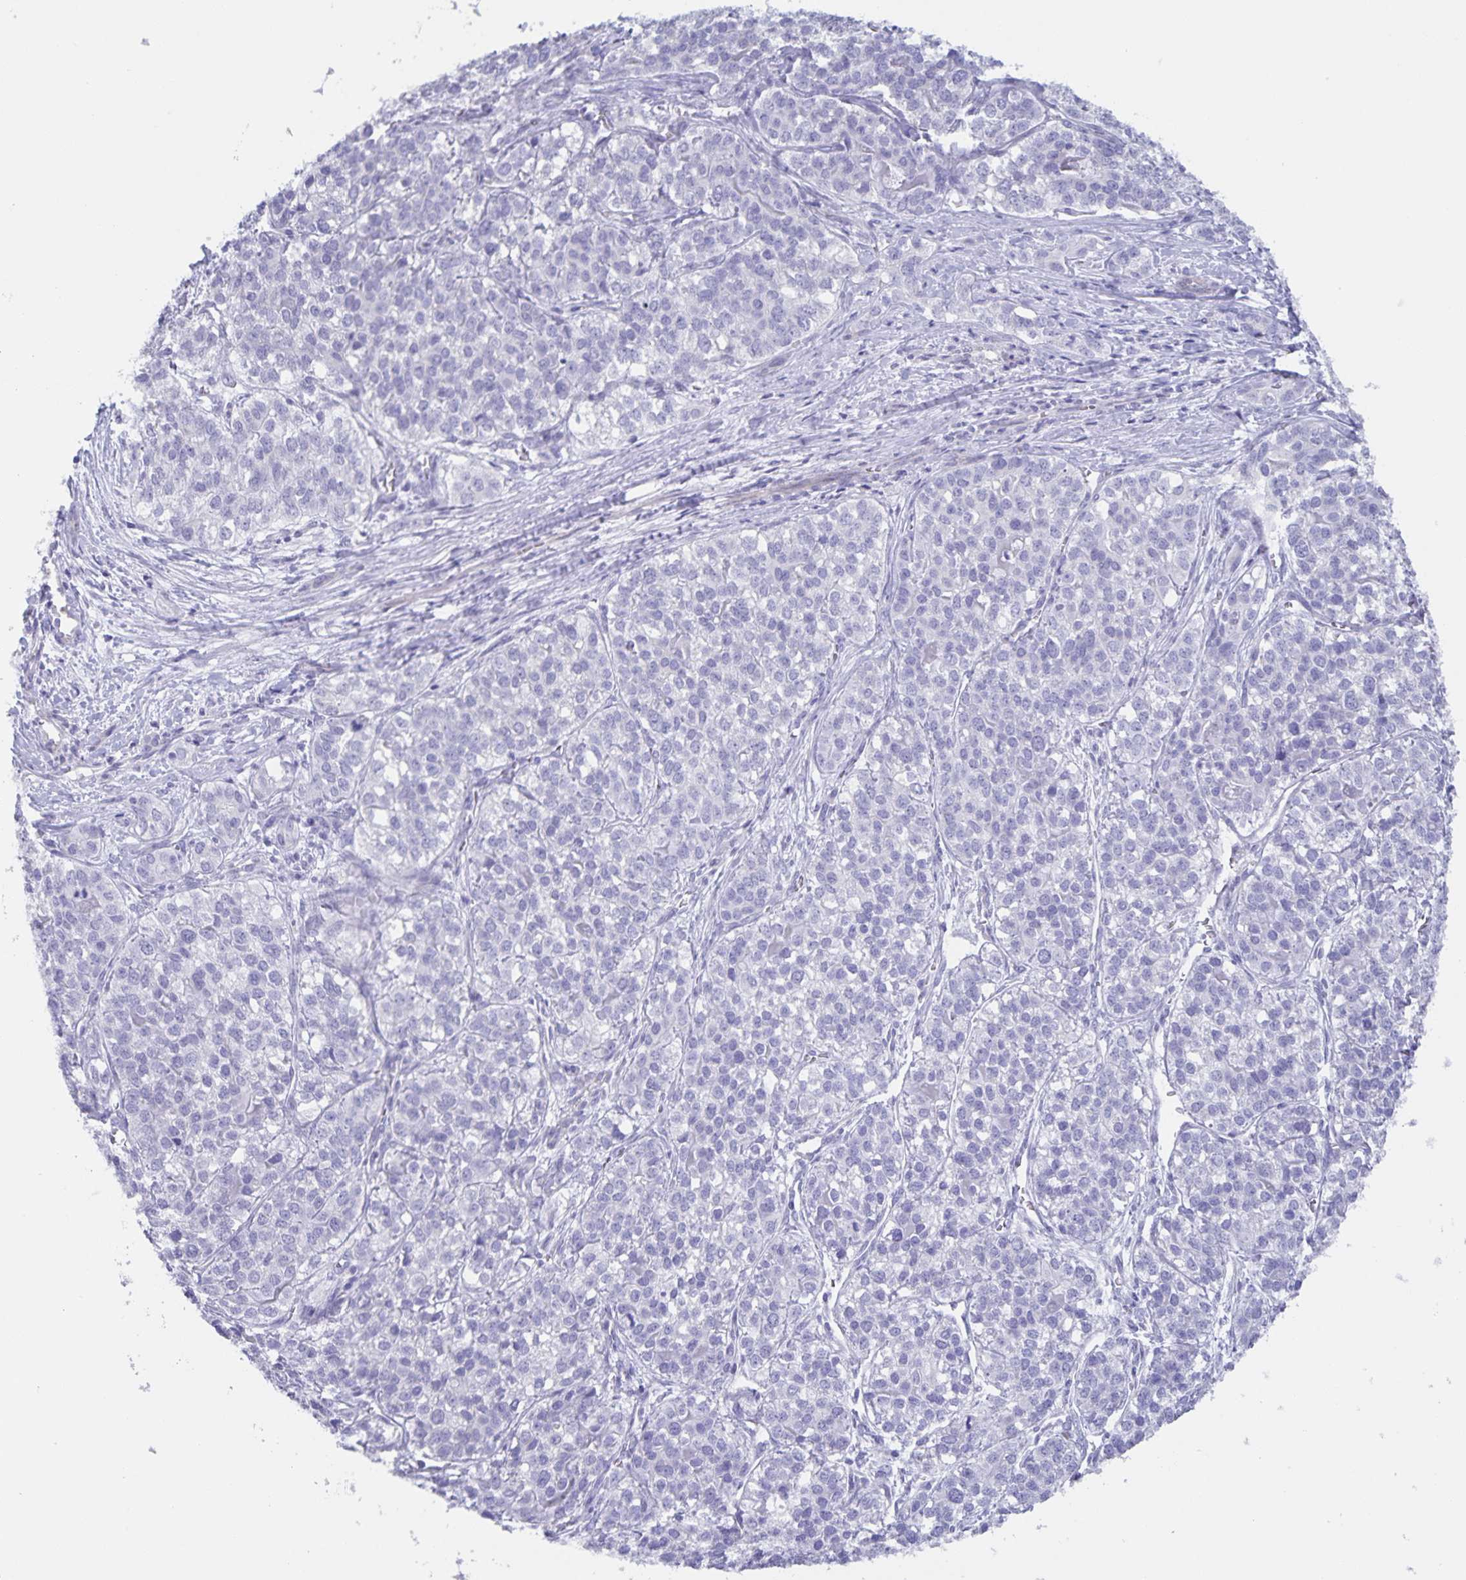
{"staining": {"intensity": "negative", "quantity": "none", "location": "none"}, "tissue": "liver cancer", "cell_type": "Tumor cells", "image_type": "cancer", "snomed": [{"axis": "morphology", "description": "Cholangiocarcinoma"}, {"axis": "topography", "description": "Liver"}], "caption": "Protein analysis of liver cancer shows no significant positivity in tumor cells.", "gene": "AQP4", "patient": {"sex": "male", "age": 56}}